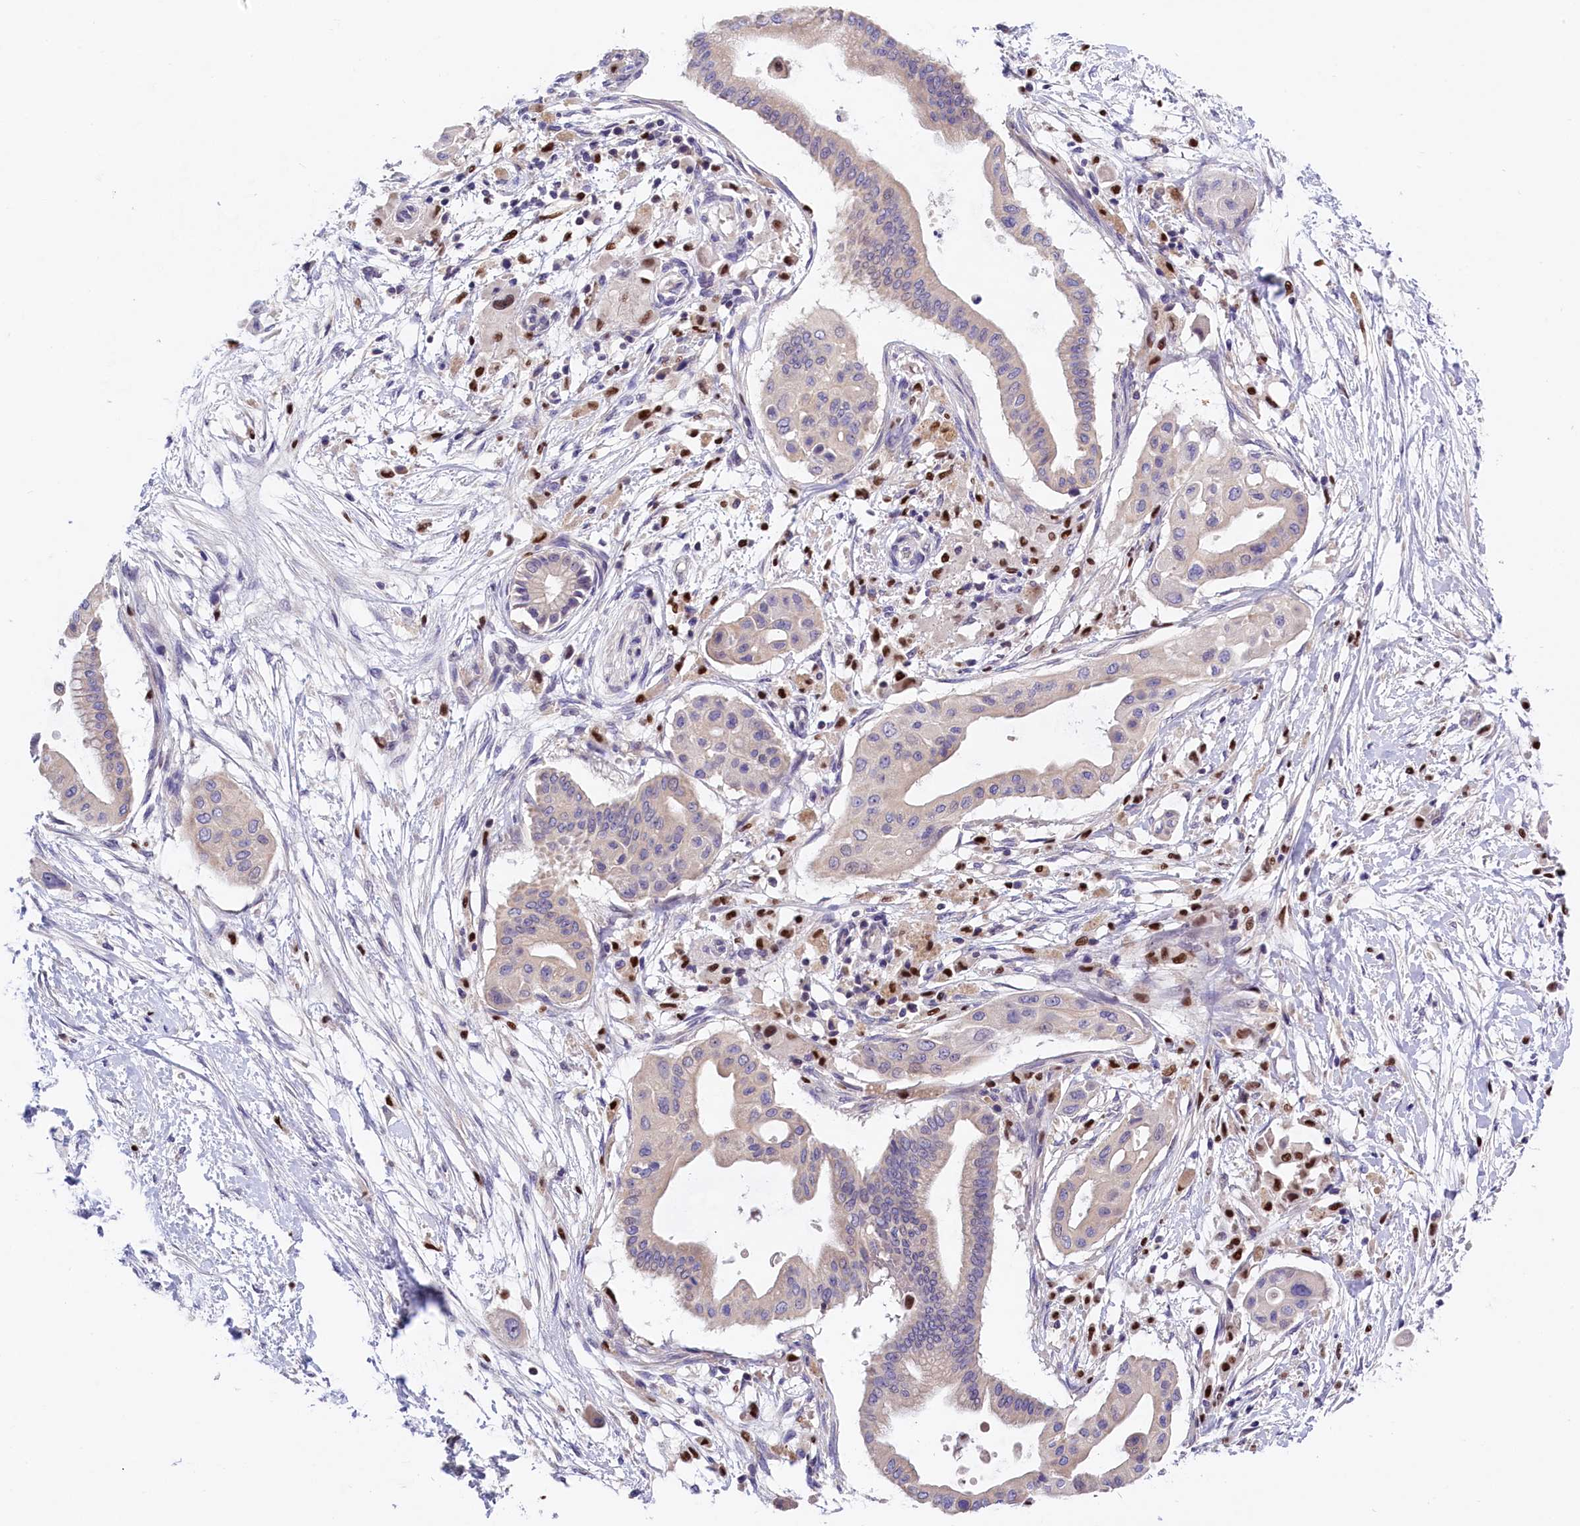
{"staining": {"intensity": "negative", "quantity": "none", "location": "none"}, "tissue": "pancreatic cancer", "cell_type": "Tumor cells", "image_type": "cancer", "snomed": [{"axis": "morphology", "description": "Adenocarcinoma, NOS"}, {"axis": "topography", "description": "Pancreas"}], "caption": "Immunohistochemical staining of pancreatic adenocarcinoma shows no significant staining in tumor cells. The staining was performed using DAB to visualize the protein expression in brown, while the nuclei were stained in blue with hematoxylin (Magnification: 20x).", "gene": "BTBD9", "patient": {"sex": "male", "age": 68}}